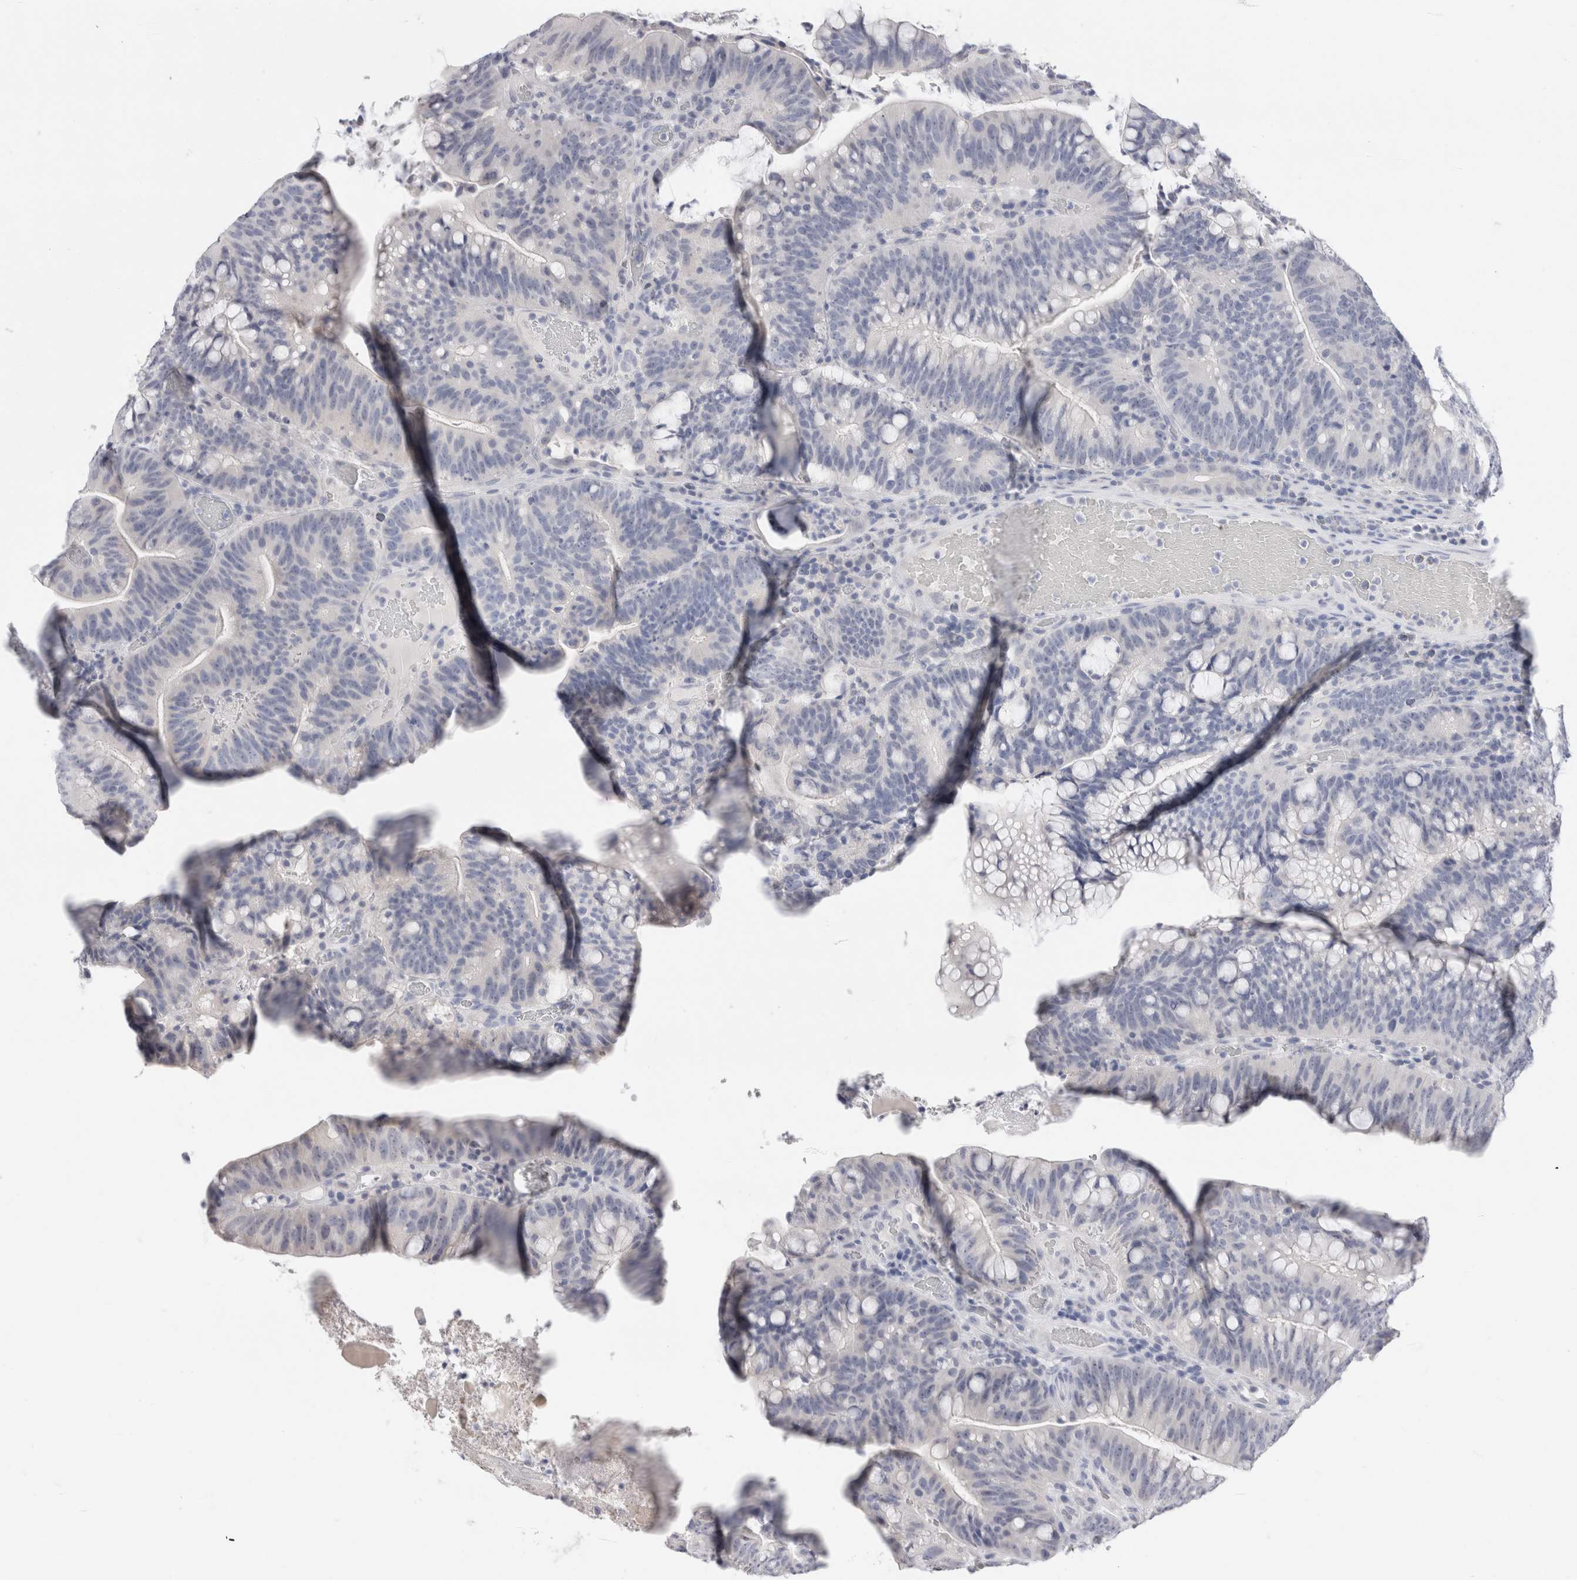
{"staining": {"intensity": "negative", "quantity": "none", "location": "none"}, "tissue": "colorectal cancer", "cell_type": "Tumor cells", "image_type": "cancer", "snomed": [{"axis": "morphology", "description": "Adenocarcinoma, NOS"}, {"axis": "topography", "description": "Colon"}], "caption": "Colorectal adenocarcinoma was stained to show a protein in brown. There is no significant staining in tumor cells.", "gene": "C9orf50", "patient": {"sex": "female", "age": 66}}